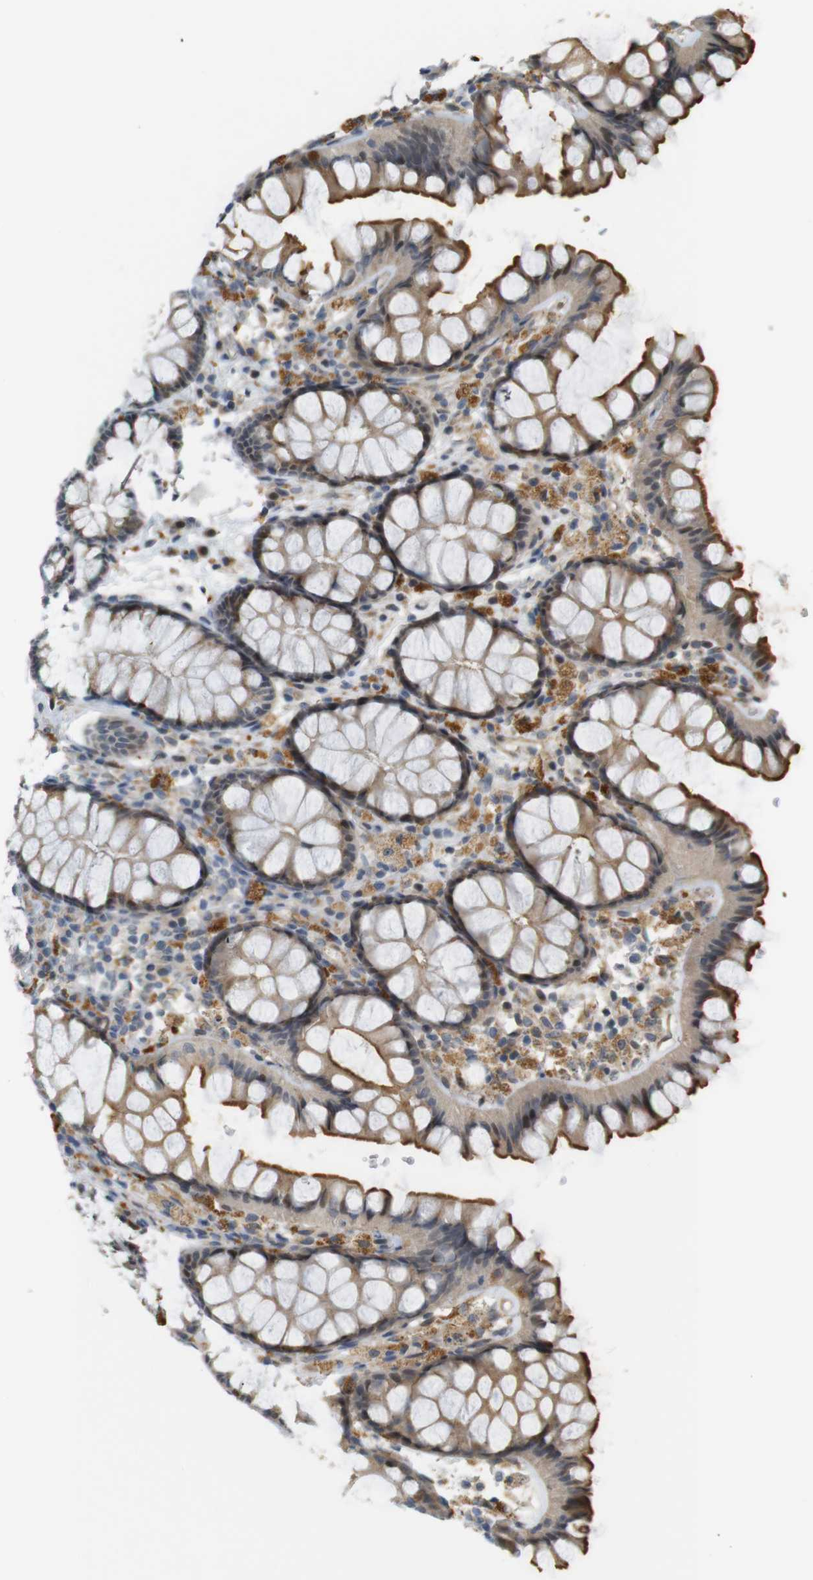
{"staining": {"intensity": "moderate", "quantity": "25%-75%", "location": "cytoplasmic/membranous"}, "tissue": "colon", "cell_type": "Endothelial cells", "image_type": "normal", "snomed": [{"axis": "morphology", "description": "Normal tissue, NOS"}, {"axis": "topography", "description": "Colon"}], "caption": "DAB (3,3'-diaminobenzidine) immunohistochemical staining of normal colon displays moderate cytoplasmic/membranous protein expression in approximately 25%-75% of endothelial cells. The protein of interest is shown in brown color, while the nuclei are stained blue.", "gene": "TSPAN9", "patient": {"sex": "female", "age": 55}}